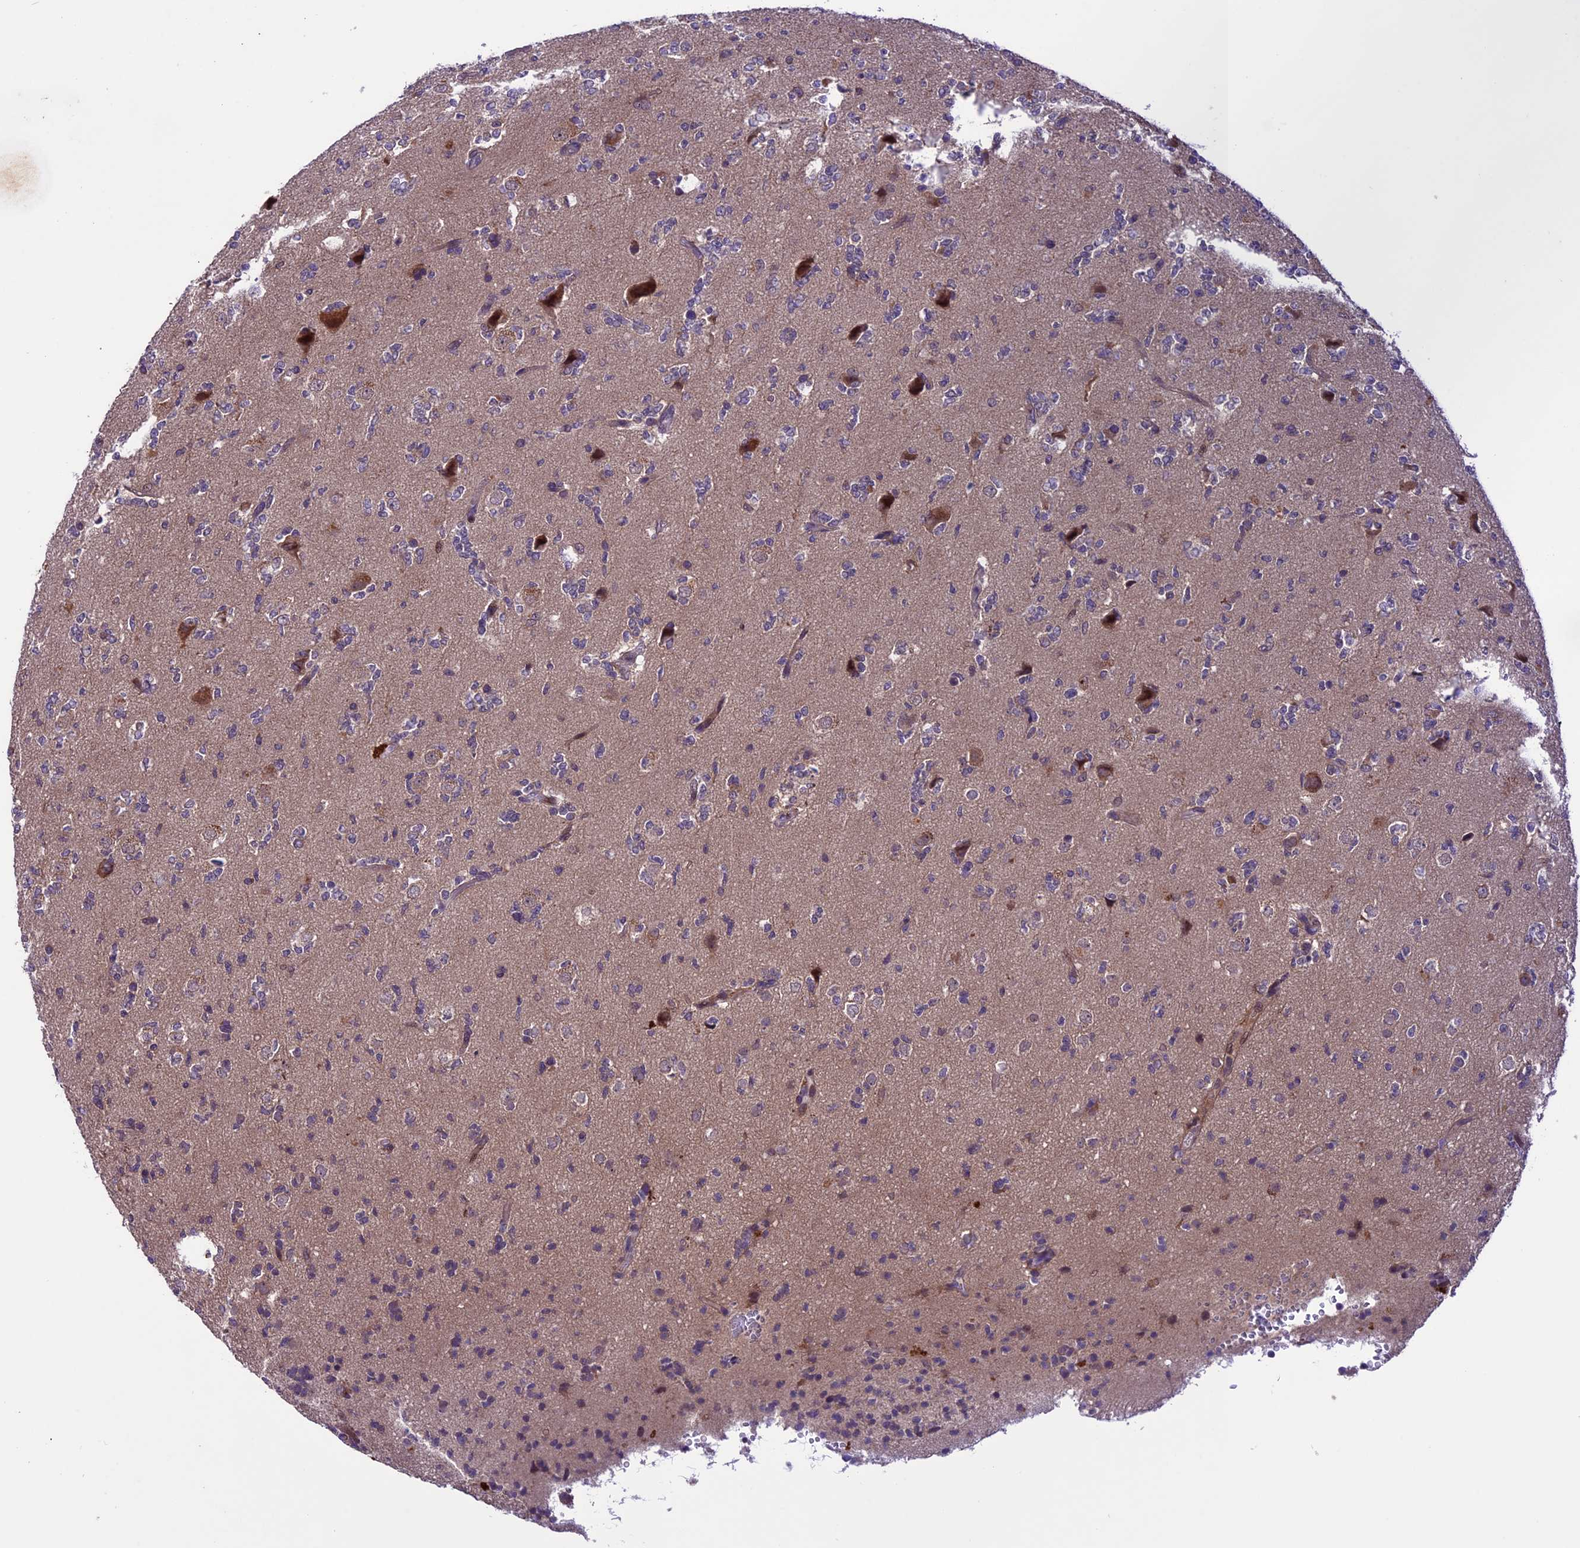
{"staining": {"intensity": "negative", "quantity": "none", "location": "none"}, "tissue": "glioma", "cell_type": "Tumor cells", "image_type": "cancer", "snomed": [{"axis": "morphology", "description": "Glioma, malignant, High grade"}, {"axis": "topography", "description": "Brain"}], "caption": "This is a image of immunohistochemistry (IHC) staining of high-grade glioma (malignant), which shows no expression in tumor cells.", "gene": "XKR7", "patient": {"sex": "female", "age": 62}}